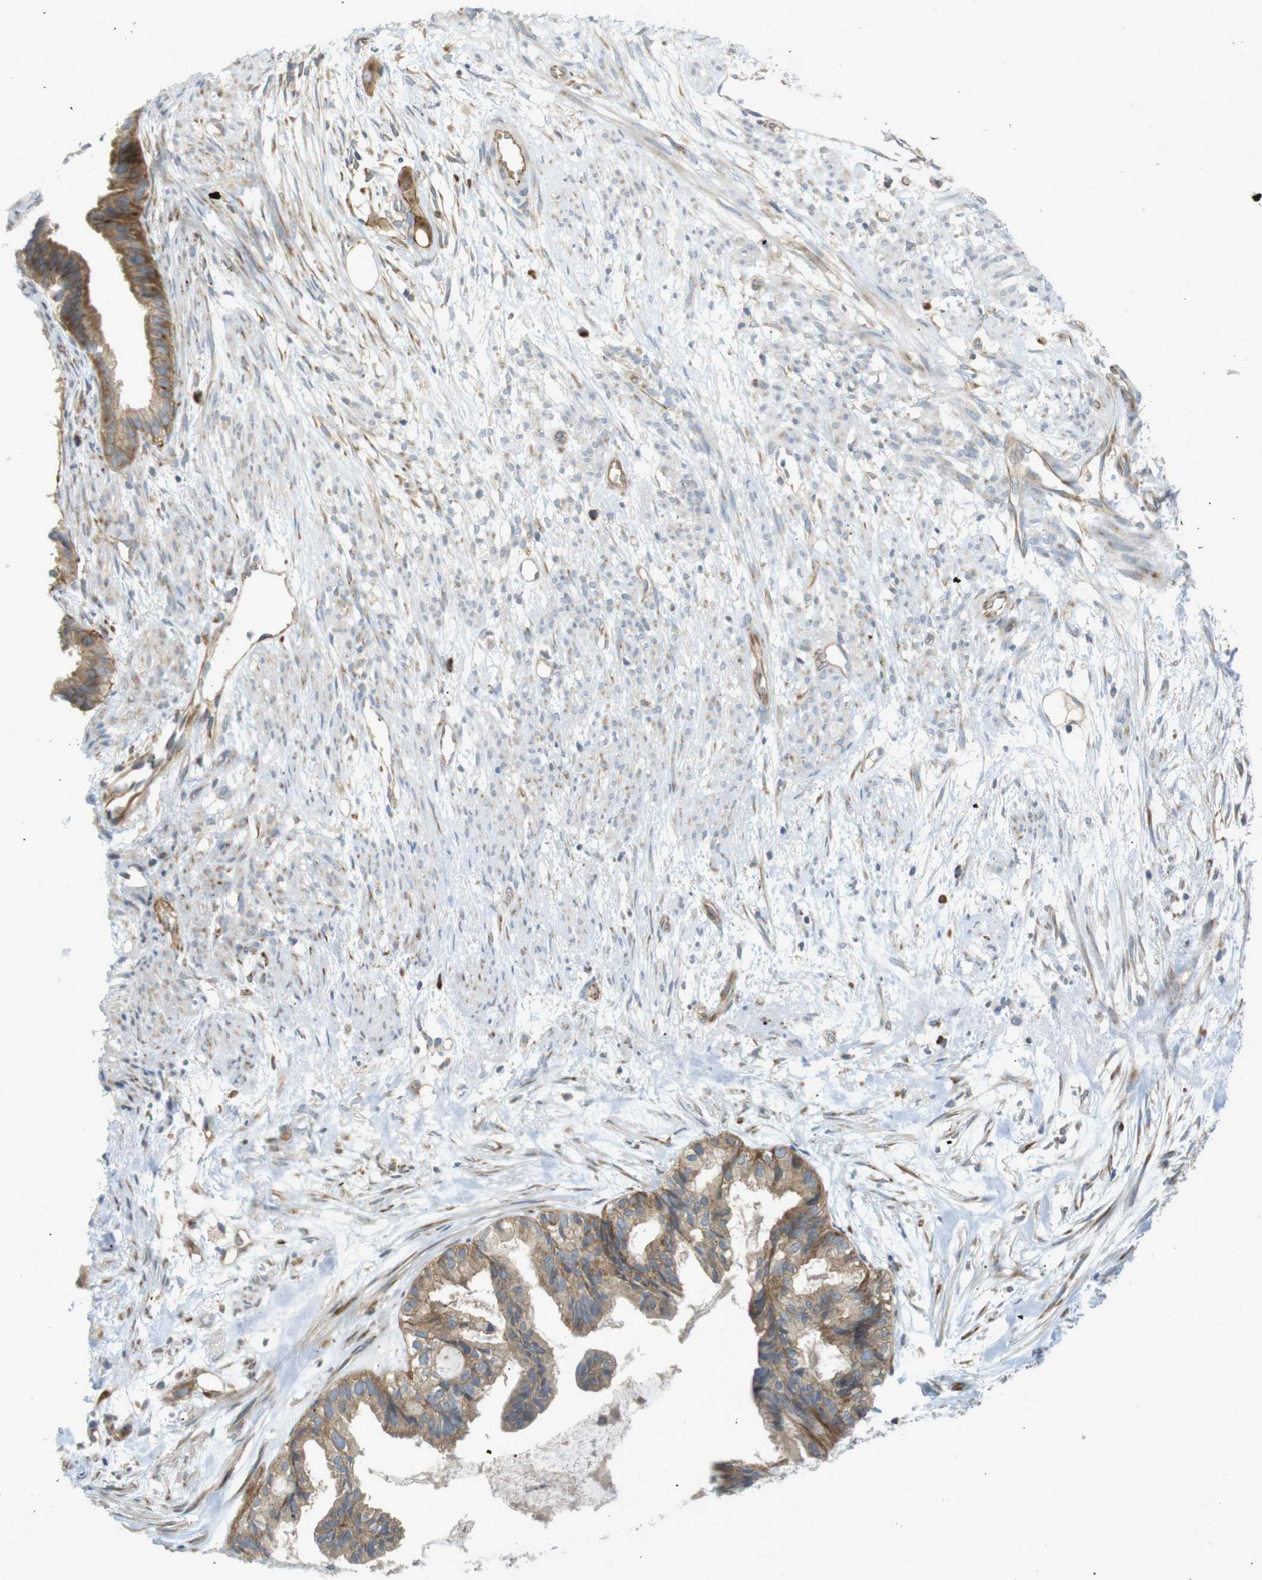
{"staining": {"intensity": "moderate", "quantity": ">75%", "location": "cytoplasmic/membranous"}, "tissue": "cervical cancer", "cell_type": "Tumor cells", "image_type": "cancer", "snomed": [{"axis": "morphology", "description": "Normal tissue, NOS"}, {"axis": "morphology", "description": "Adenocarcinoma, NOS"}, {"axis": "topography", "description": "Cervix"}, {"axis": "topography", "description": "Endometrium"}], "caption": "Cervical cancer (adenocarcinoma) stained for a protein demonstrates moderate cytoplasmic/membranous positivity in tumor cells.", "gene": "GJC3", "patient": {"sex": "female", "age": 86}}